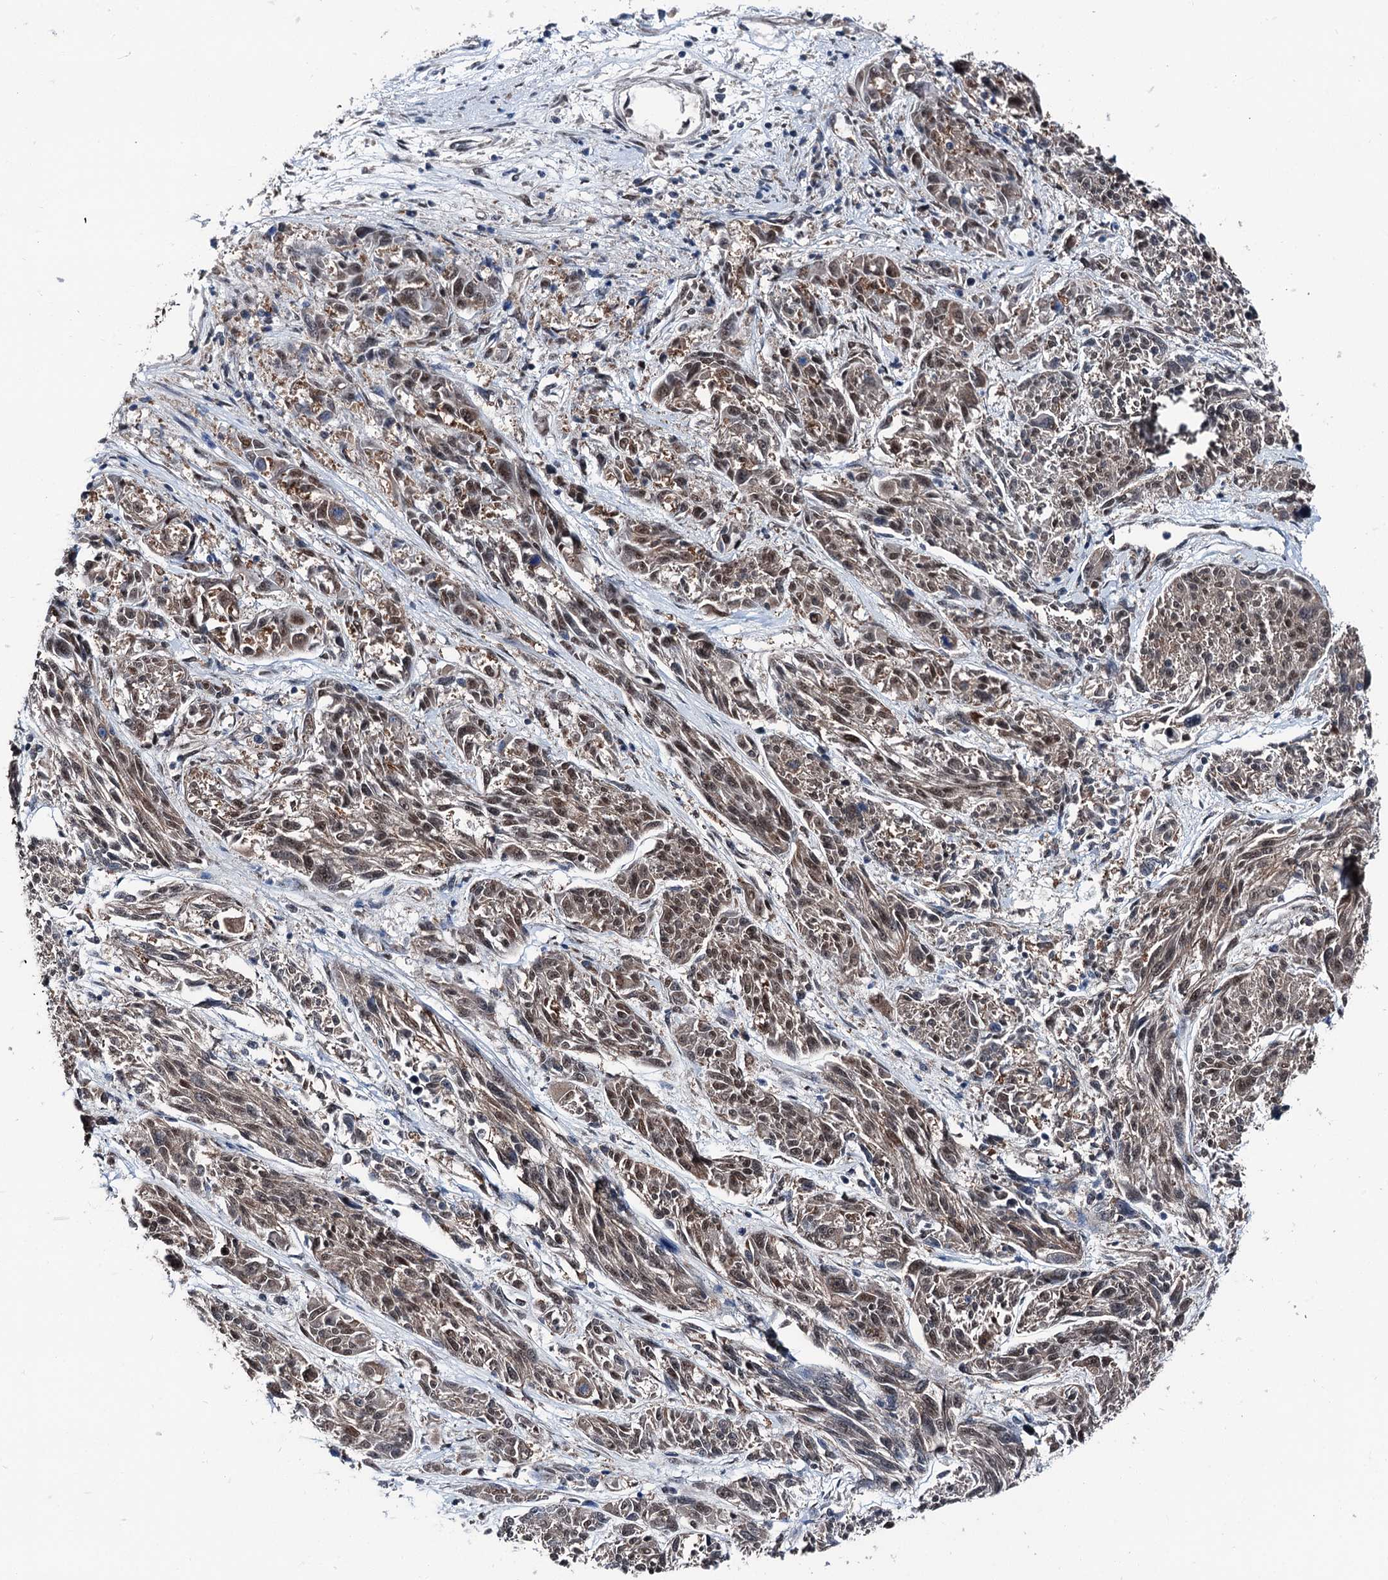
{"staining": {"intensity": "moderate", "quantity": ">75%", "location": "nuclear"}, "tissue": "melanoma", "cell_type": "Tumor cells", "image_type": "cancer", "snomed": [{"axis": "morphology", "description": "Malignant melanoma, NOS"}, {"axis": "topography", "description": "Skin"}], "caption": "Malignant melanoma tissue reveals moderate nuclear positivity in approximately >75% of tumor cells, visualized by immunohistochemistry.", "gene": "PSMD13", "patient": {"sex": "male", "age": 53}}